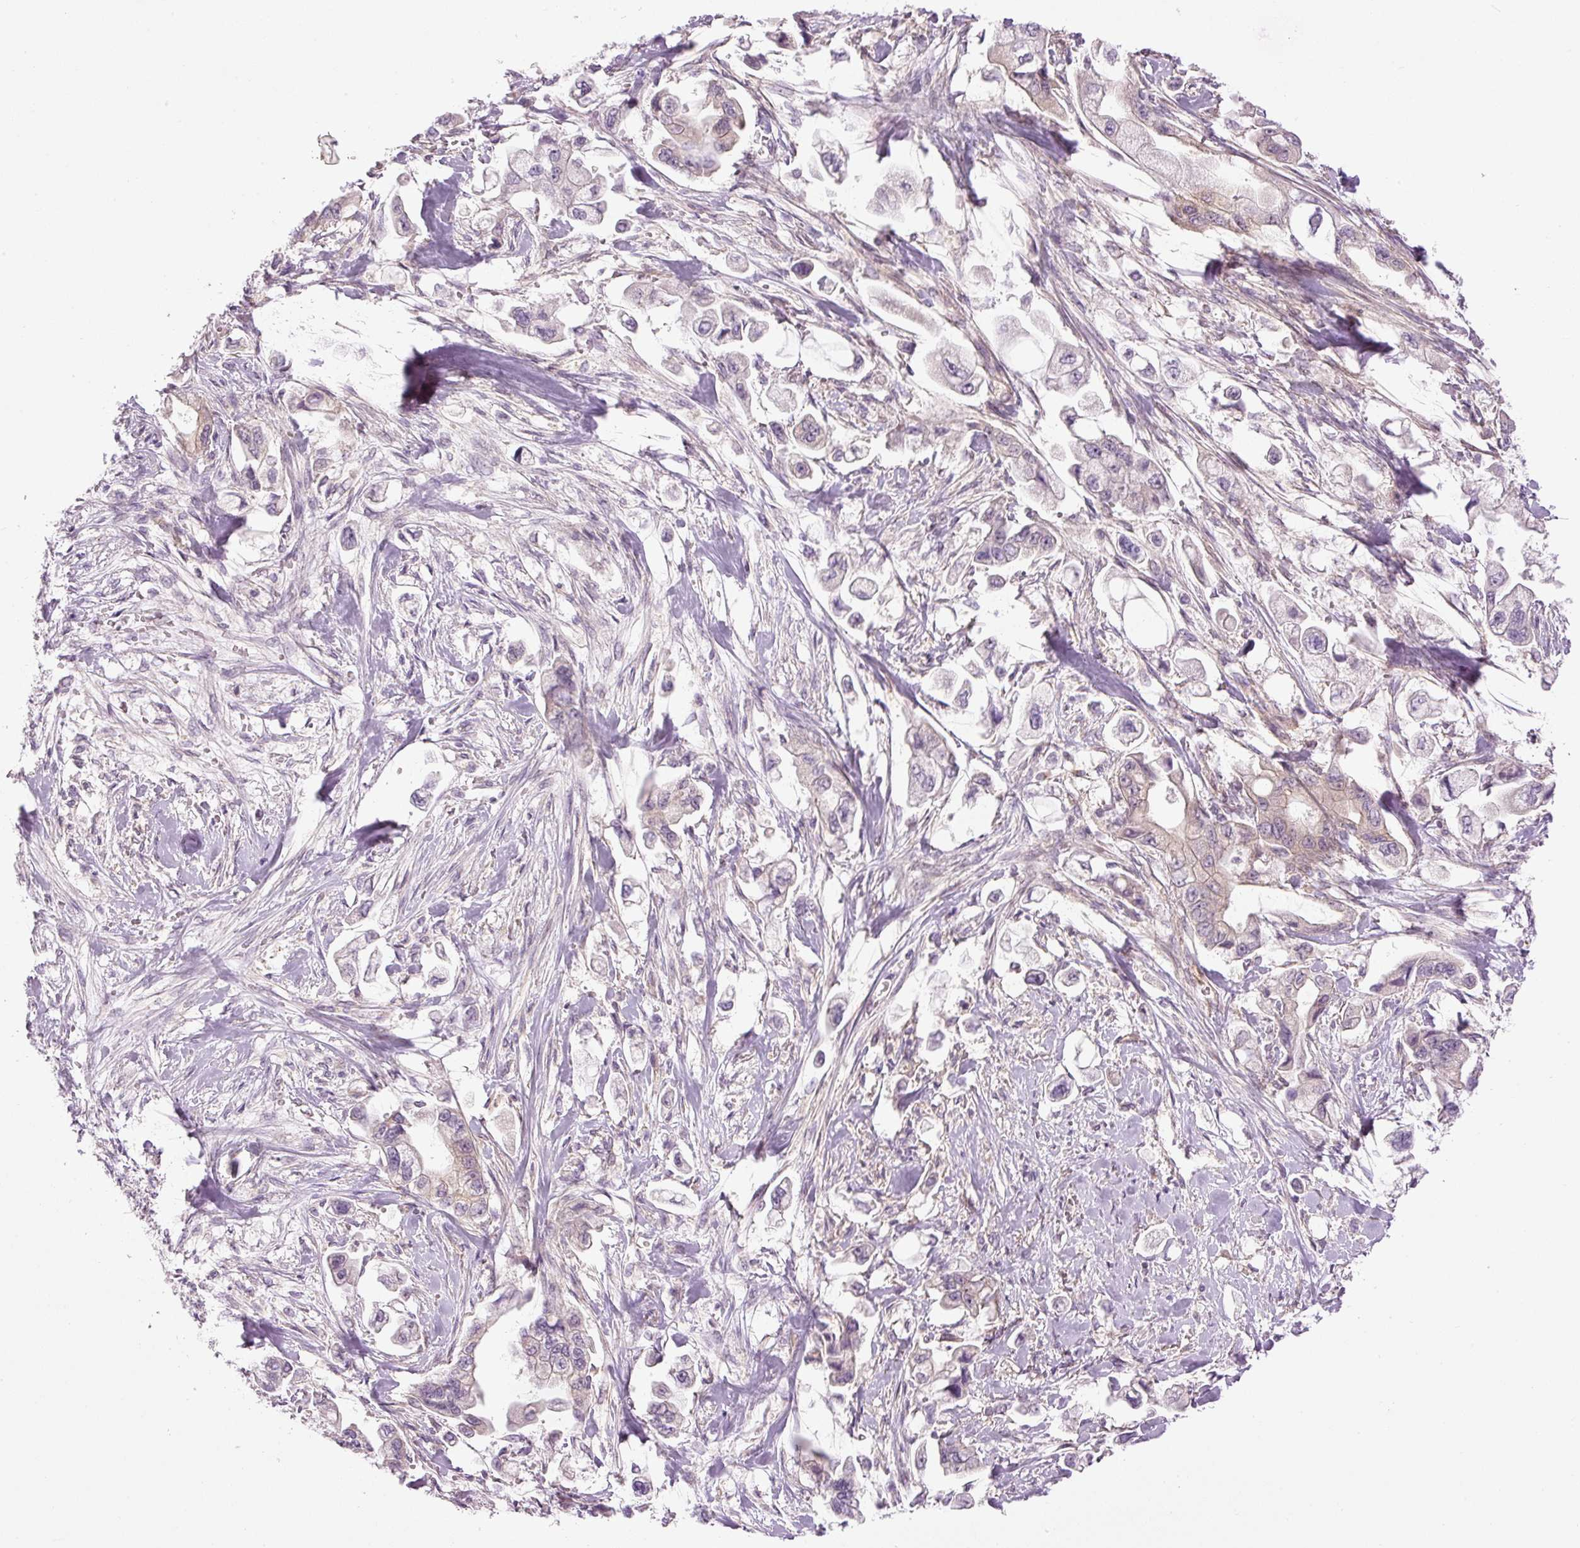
{"staining": {"intensity": "weak", "quantity": "25%-75%", "location": "cytoplasmic/membranous"}, "tissue": "stomach cancer", "cell_type": "Tumor cells", "image_type": "cancer", "snomed": [{"axis": "morphology", "description": "Adenocarcinoma, NOS"}, {"axis": "topography", "description": "Stomach"}], "caption": "Brown immunohistochemical staining in stomach cancer reveals weak cytoplasmic/membranous staining in approximately 25%-75% of tumor cells. Using DAB (3,3'-diaminobenzidine) (brown) and hematoxylin (blue) stains, captured at high magnification using brightfield microscopy.", "gene": "MZT2B", "patient": {"sex": "male", "age": 62}}